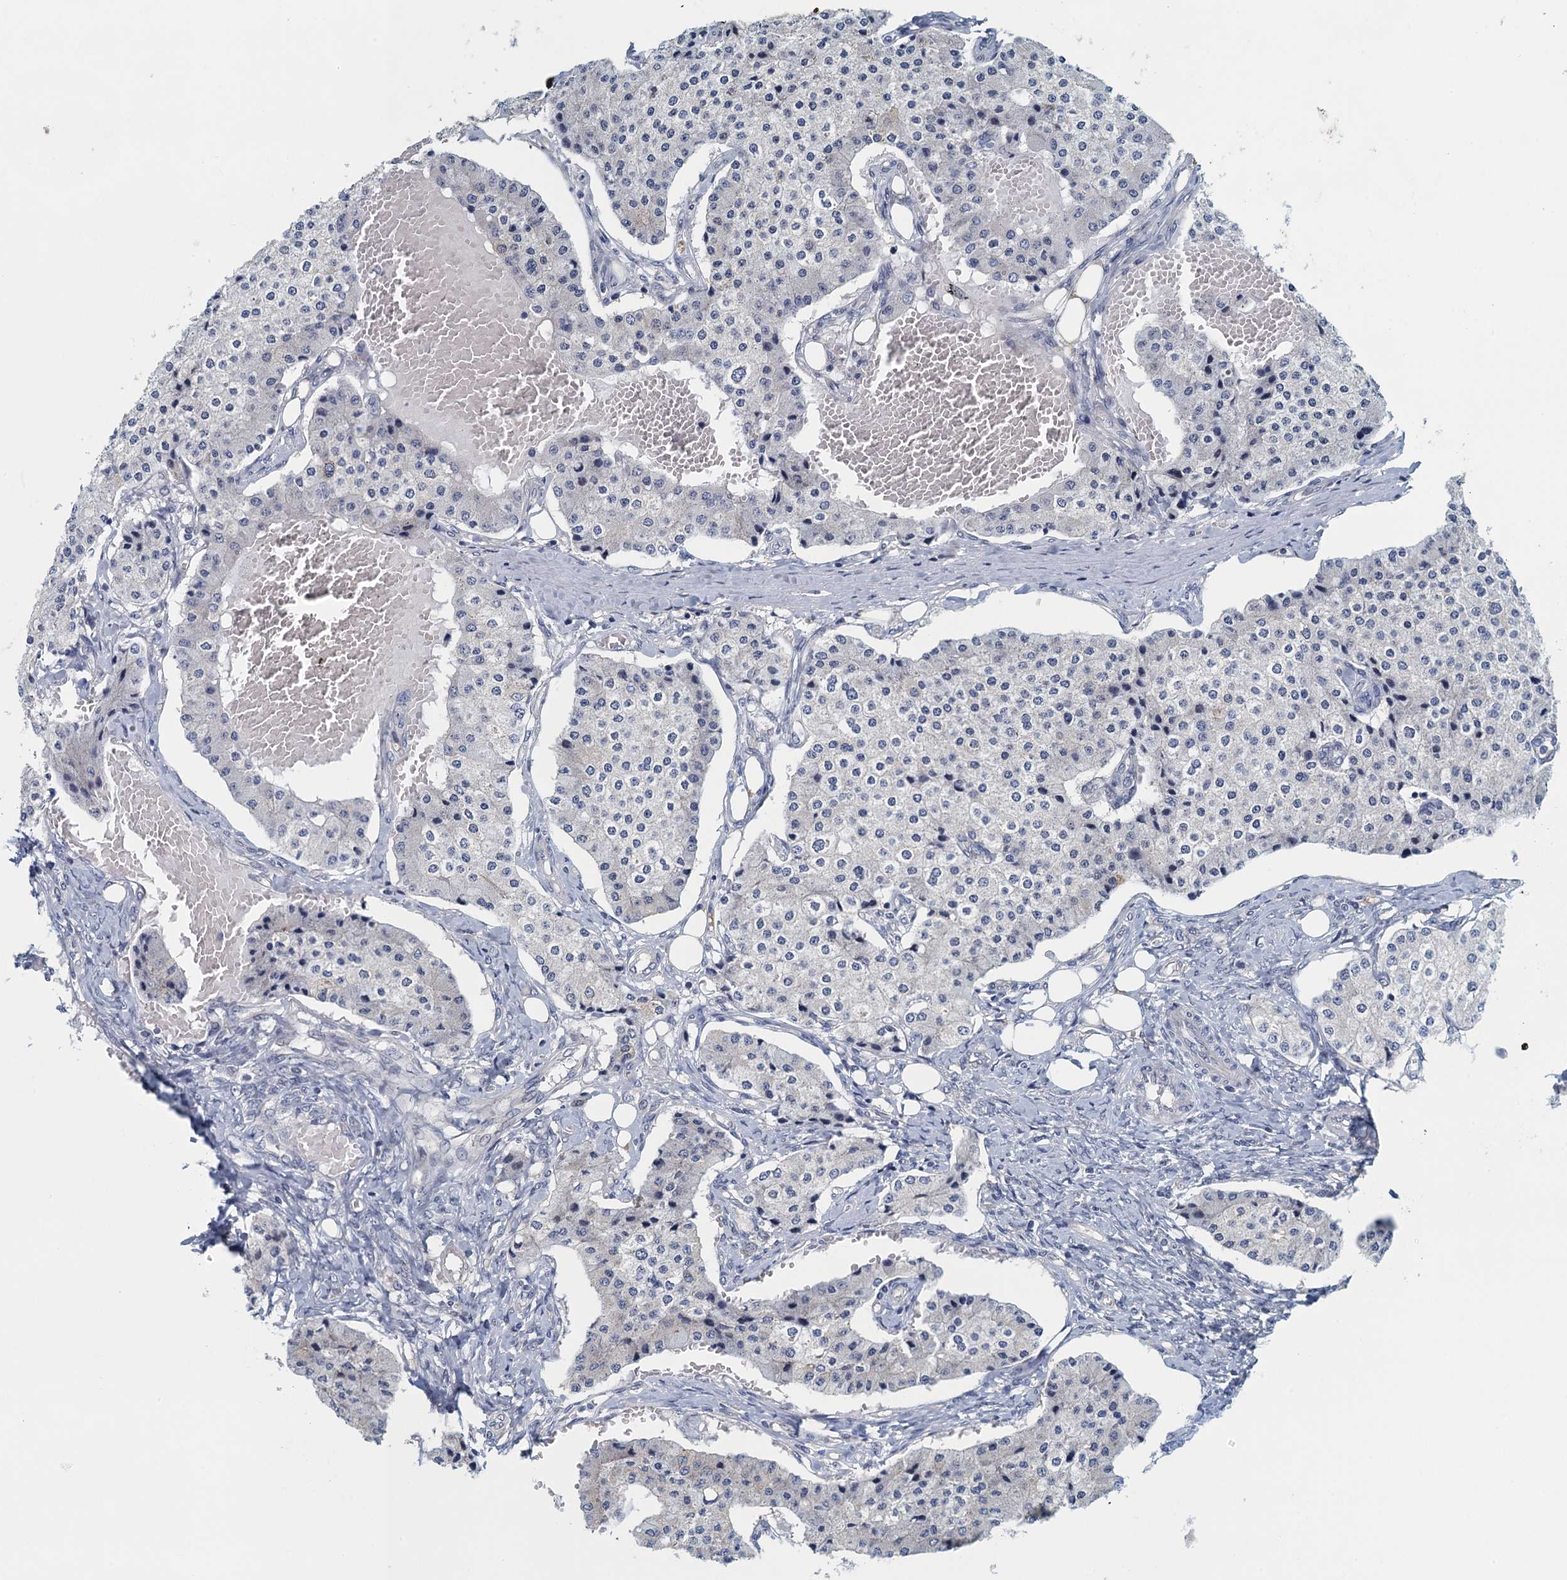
{"staining": {"intensity": "negative", "quantity": "none", "location": "none"}, "tissue": "carcinoid", "cell_type": "Tumor cells", "image_type": "cancer", "snomed": [{"axis": "morphology", "description": "Carcinoid, malignant, NOS"}, {"axis": "topography", "description": "Colon"}], "caption": "Immunohistochemistry (IHC) image of human carcinoid (malignant) stained for a protein (brown), which exhibits no expression in tumor cells. The staining is performed using DAB brown chromogen with nuclei counter-stained in using hematoxylin.", "gene": "NCKAP1L", "patient": {"sex": "female", "age": 52}}